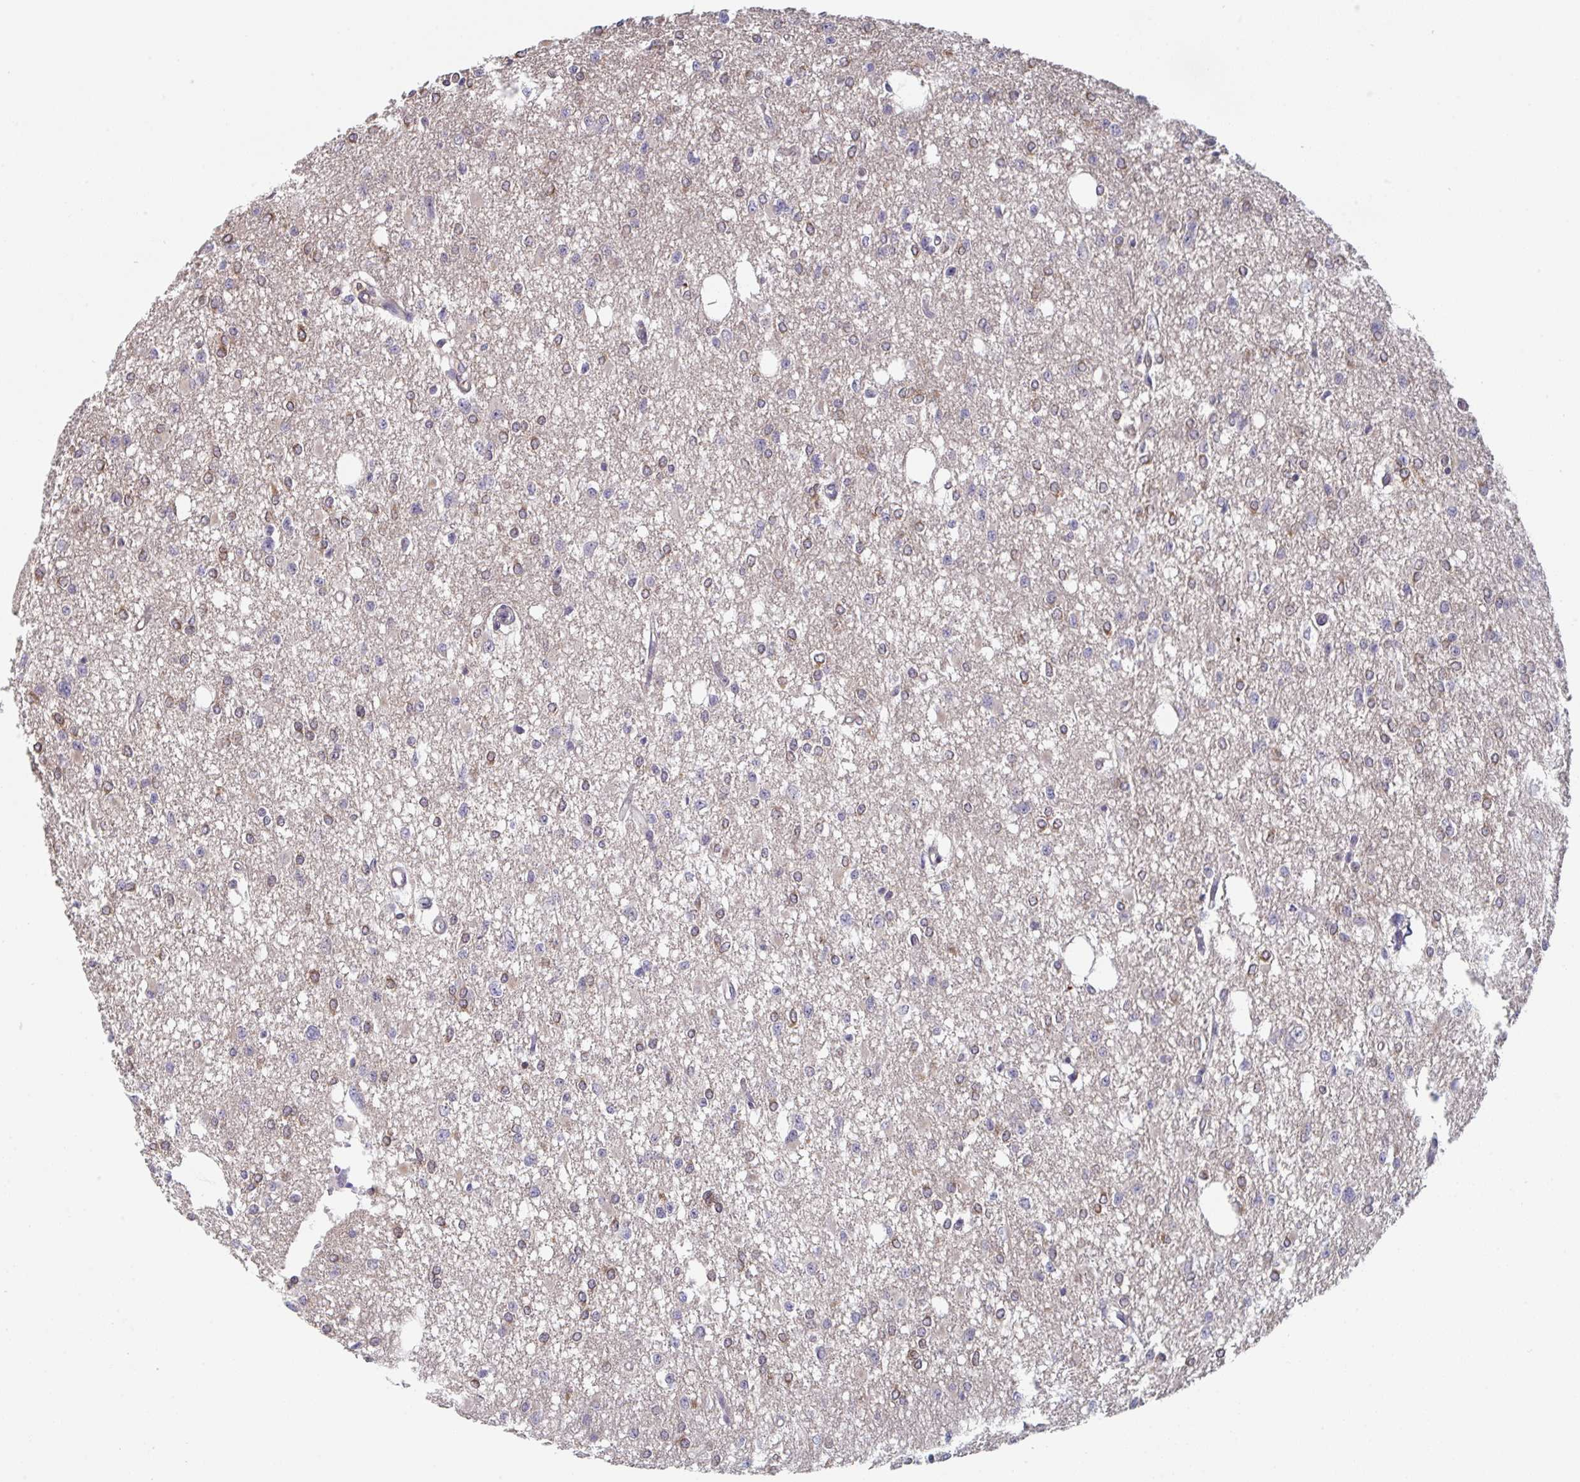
{"staining": {"intensity": "weak", "quantity": "25%-75%", "location": "cytoplasmic/membranous"}, "tissue": "glioma", "cell_type": "Tumor cells", "image_type": "cancer", "snomed": [{"axis": "morphology", "description": "Glioma, malignant, Low grade"}, {"axis": "topography", "description": "Brain"}], "caption": "Protein expression analysis of malignant low-grade glioma displays weak cytoplasmic/membranous staining in approximately 25%-75% of tumor cells.", "gene": "PTPRD", "patient": {"sex": "male", "age": 26}}